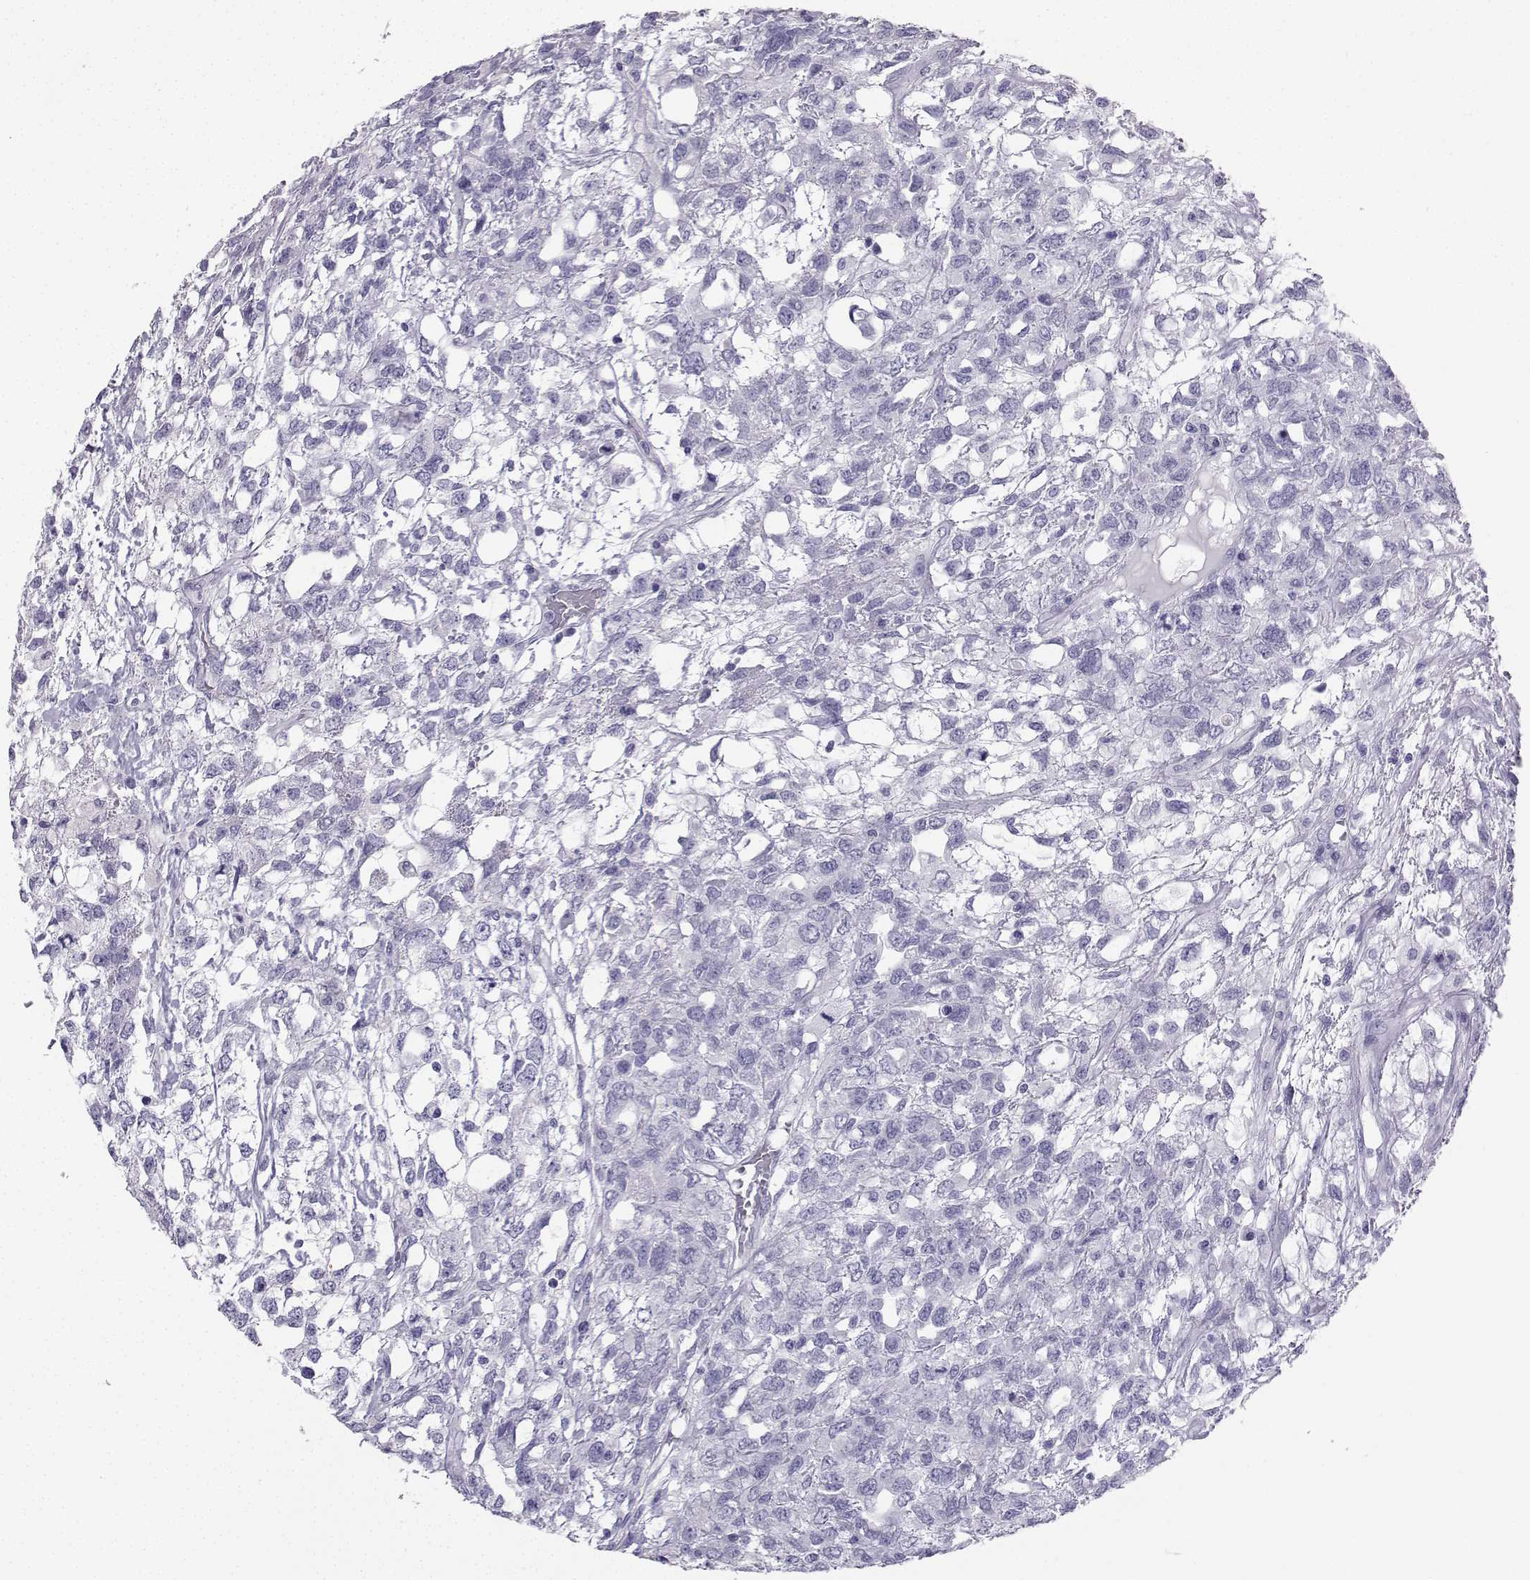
{"staining": {"intensity": "negative", "quantity": "none", "location": "none"}, "tissue": "testis cancer", "cell_type": "Tumor cells", "image_type": "cancer", "snomed": [{"axis": "morphology", "description": "Seminoma, NOS"}, {"axis": "topography", "description": "Testis"}], "caption": "Immunohistochemistry micrograph of human testis seminoma stained for a protein (brown), which displays no positivity in tumor cells.", "gene": "IQCD", "patient": {"sex": "male", "age": 52}}